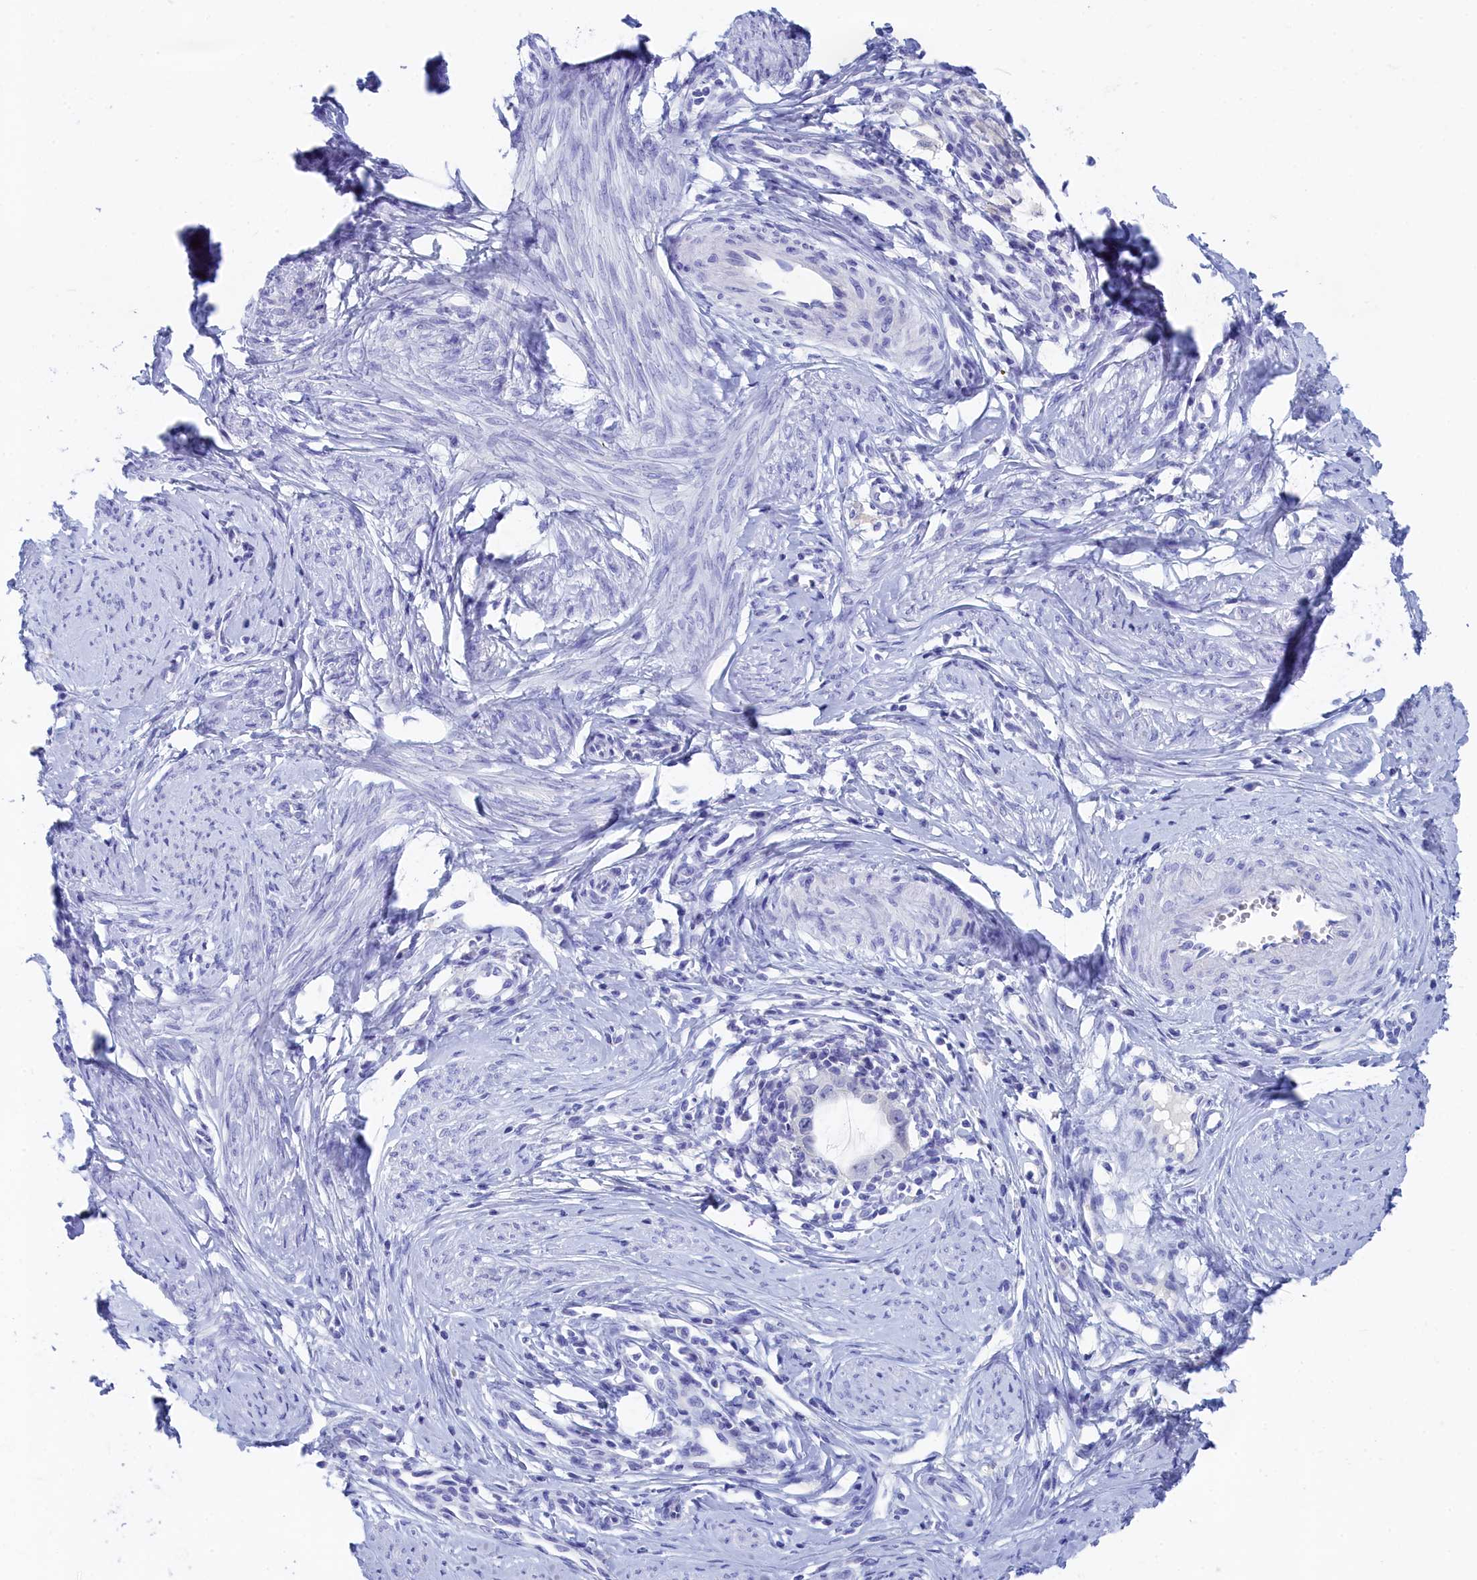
{"staining": {"intensity": "negative", "quantity": "none", "location": "none"}, "tissue": "cervical cancer", "cell_type": "Tumor cells", "image_type": "cancer", "snomed": [{"axis": "morphology", "description": "Adenocarcinoma, NOS"}, {"axis": "topography", "description": "Cervix"}], "caption": "Immunohistochemistry (IHC) of human cervical adenocarcinoma exhibits no positivity in tumor cells. The staining is performed using DAB (3,3'-diaminobenzidine) brown chromogen with nuclei counter-stained in using hematoxylin.", "gene": "TRIM10", "patient": {"sex": "female", "age": 36}}